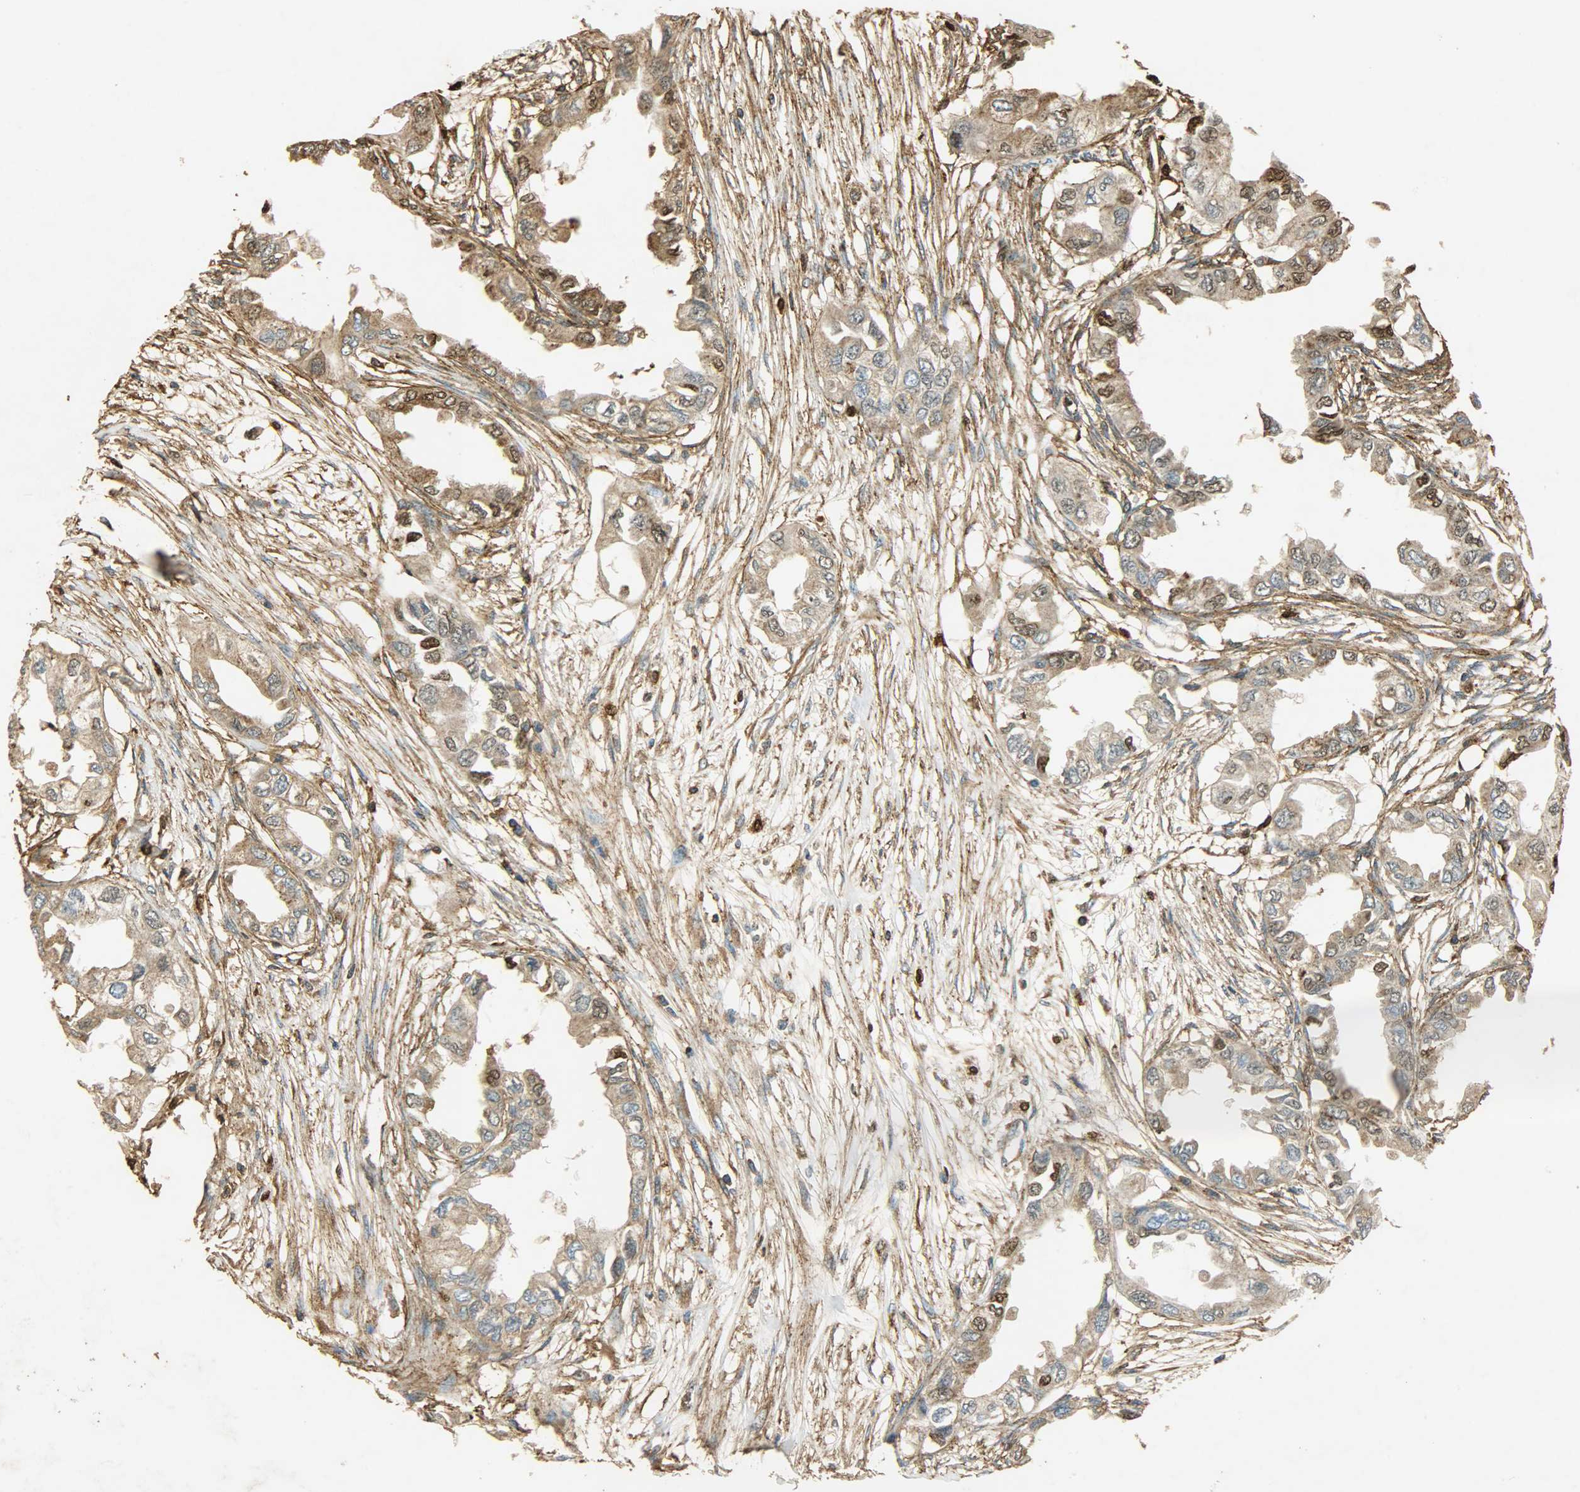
{"staining": {"intensity": "moderate", "quantity": ">75%", "location": "cytoplasmic/membranous"}, "tissue": "endometrial cancer", "cell_type": "Tumor cells", "image_type": "cancer", "snomed": [{"axis": "morphology", "description": "Adenocarcinoma, NOS"}, {"axis": "topography", "description": "Endometrium"}], "caption": "DAB (3,3'-diaminobenzidine) immunohistochemical staining of human adenocarcinoma (endometrial) reveals moderate cytoplasmic/membranous protein staining in approximately >75% of tumor cells. Nuclei are stained in blue.", "gene": "ANXA6", "patient": {"sex": "female", "age": 67}}